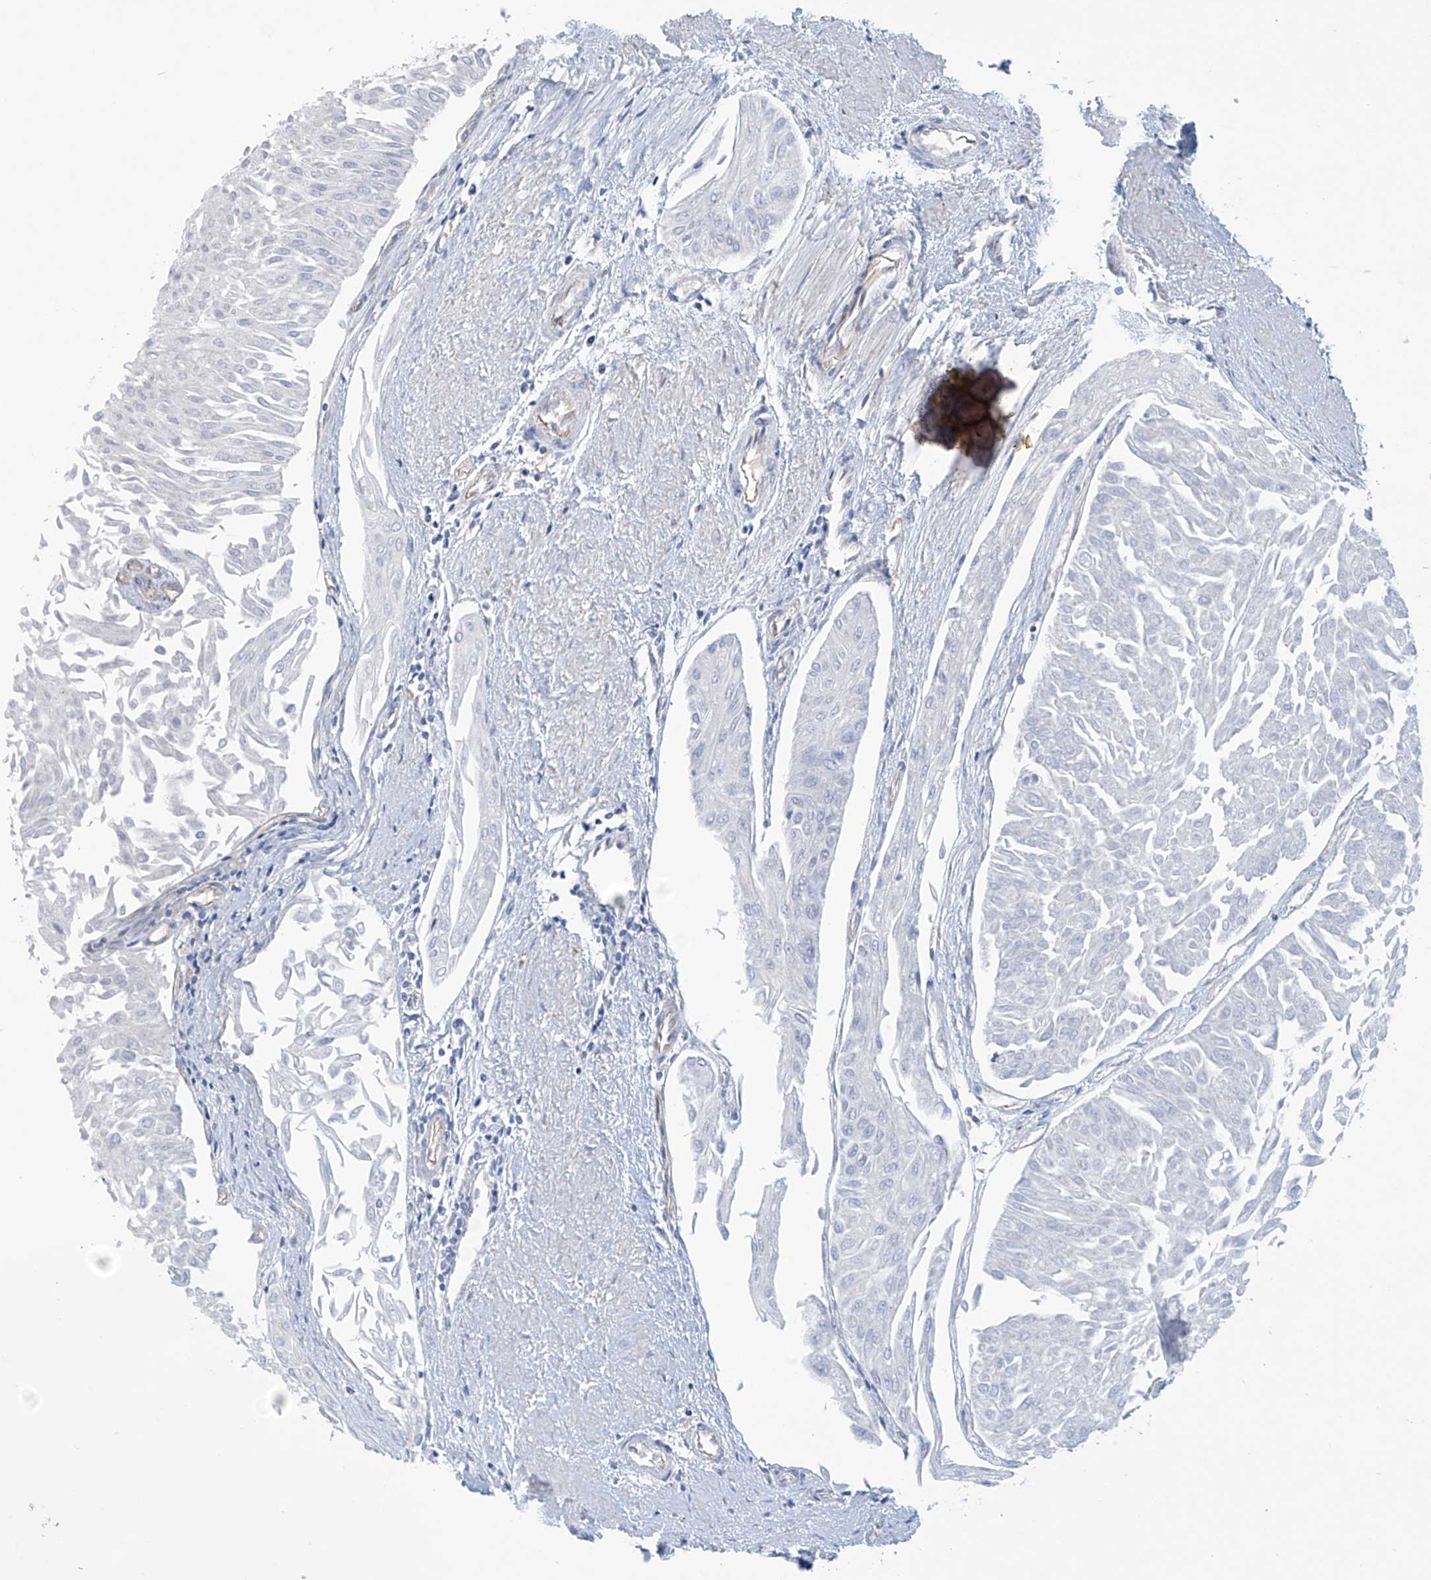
{"staining": {"intensity": "negative", "quantity": "none", "location": "none"}, "tissue": "urothelial cancer", "cell_type": "Tumor cells", "image_type": "cancer", "snomed": [{"axis": "morphology", "description": "Urothelial carcinoma, Low grade"}, {"axis": "topography", "description": "Urinary bladder"}], "caption": "The image shows no significant staining in tumor cells of urothelial cancer.", "gene": "ABHD13", "patient": {"sex": "male", "age": 67}}